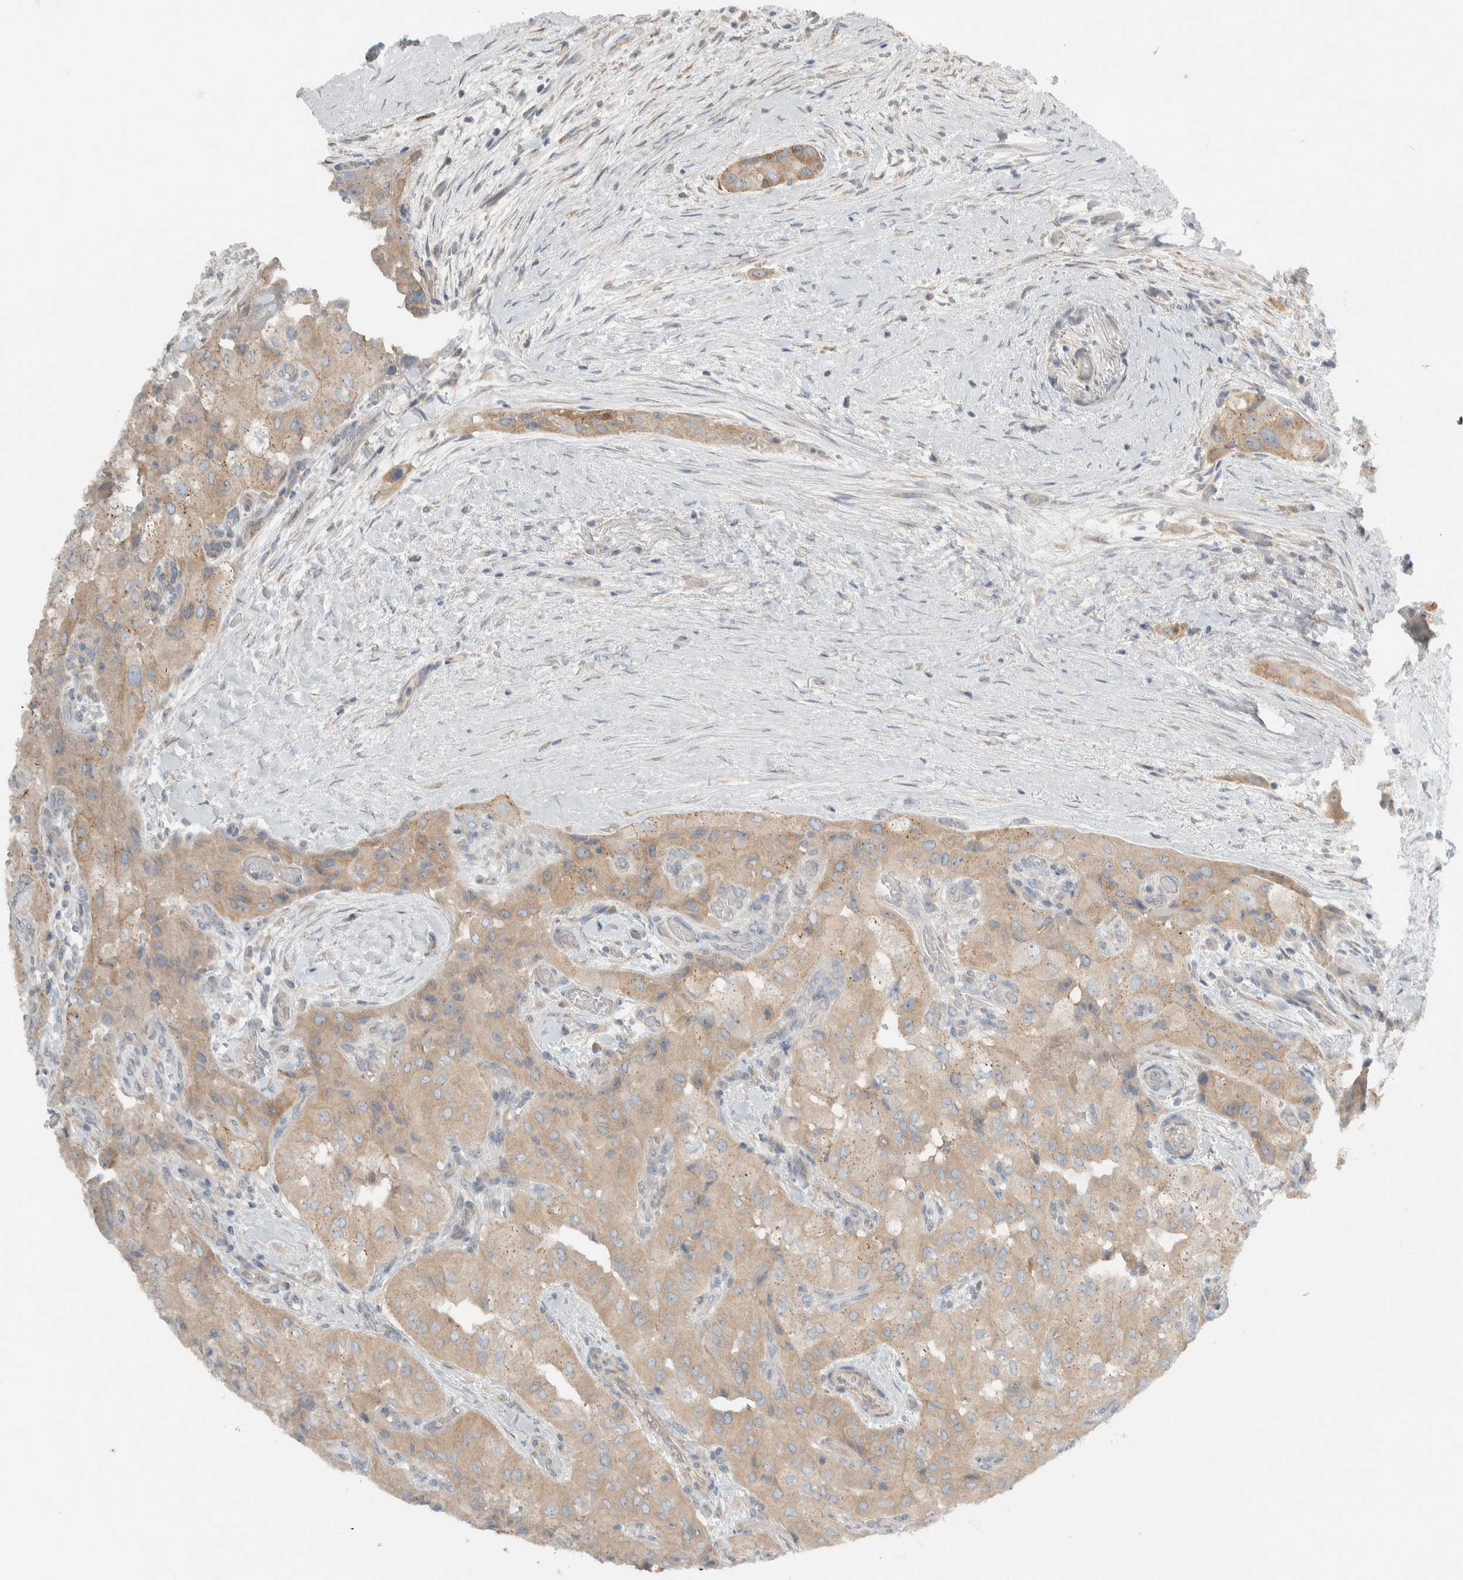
{"staining": {"intensity": "weak", "quantity": ">75%", "location": "cytoplasmic/membranous"}, "tissue": "thyroid cancer", "cell_type": "Tumor cells", "image_type": "cancer", "snomed": [{"axis": "morphology", "description": "Papillary adenocarcinoma, NOS"}, {"axis": "topography", "description": "Thyroid gland"}], "caption": "Tumor cells exhibit low levels of weak cytoplasmic/membranous expression in about >75% of cells in thyroid papillary adenocarcinoma.", "gene": "HGS", "patient": {"sex": "female", "age": 59}}